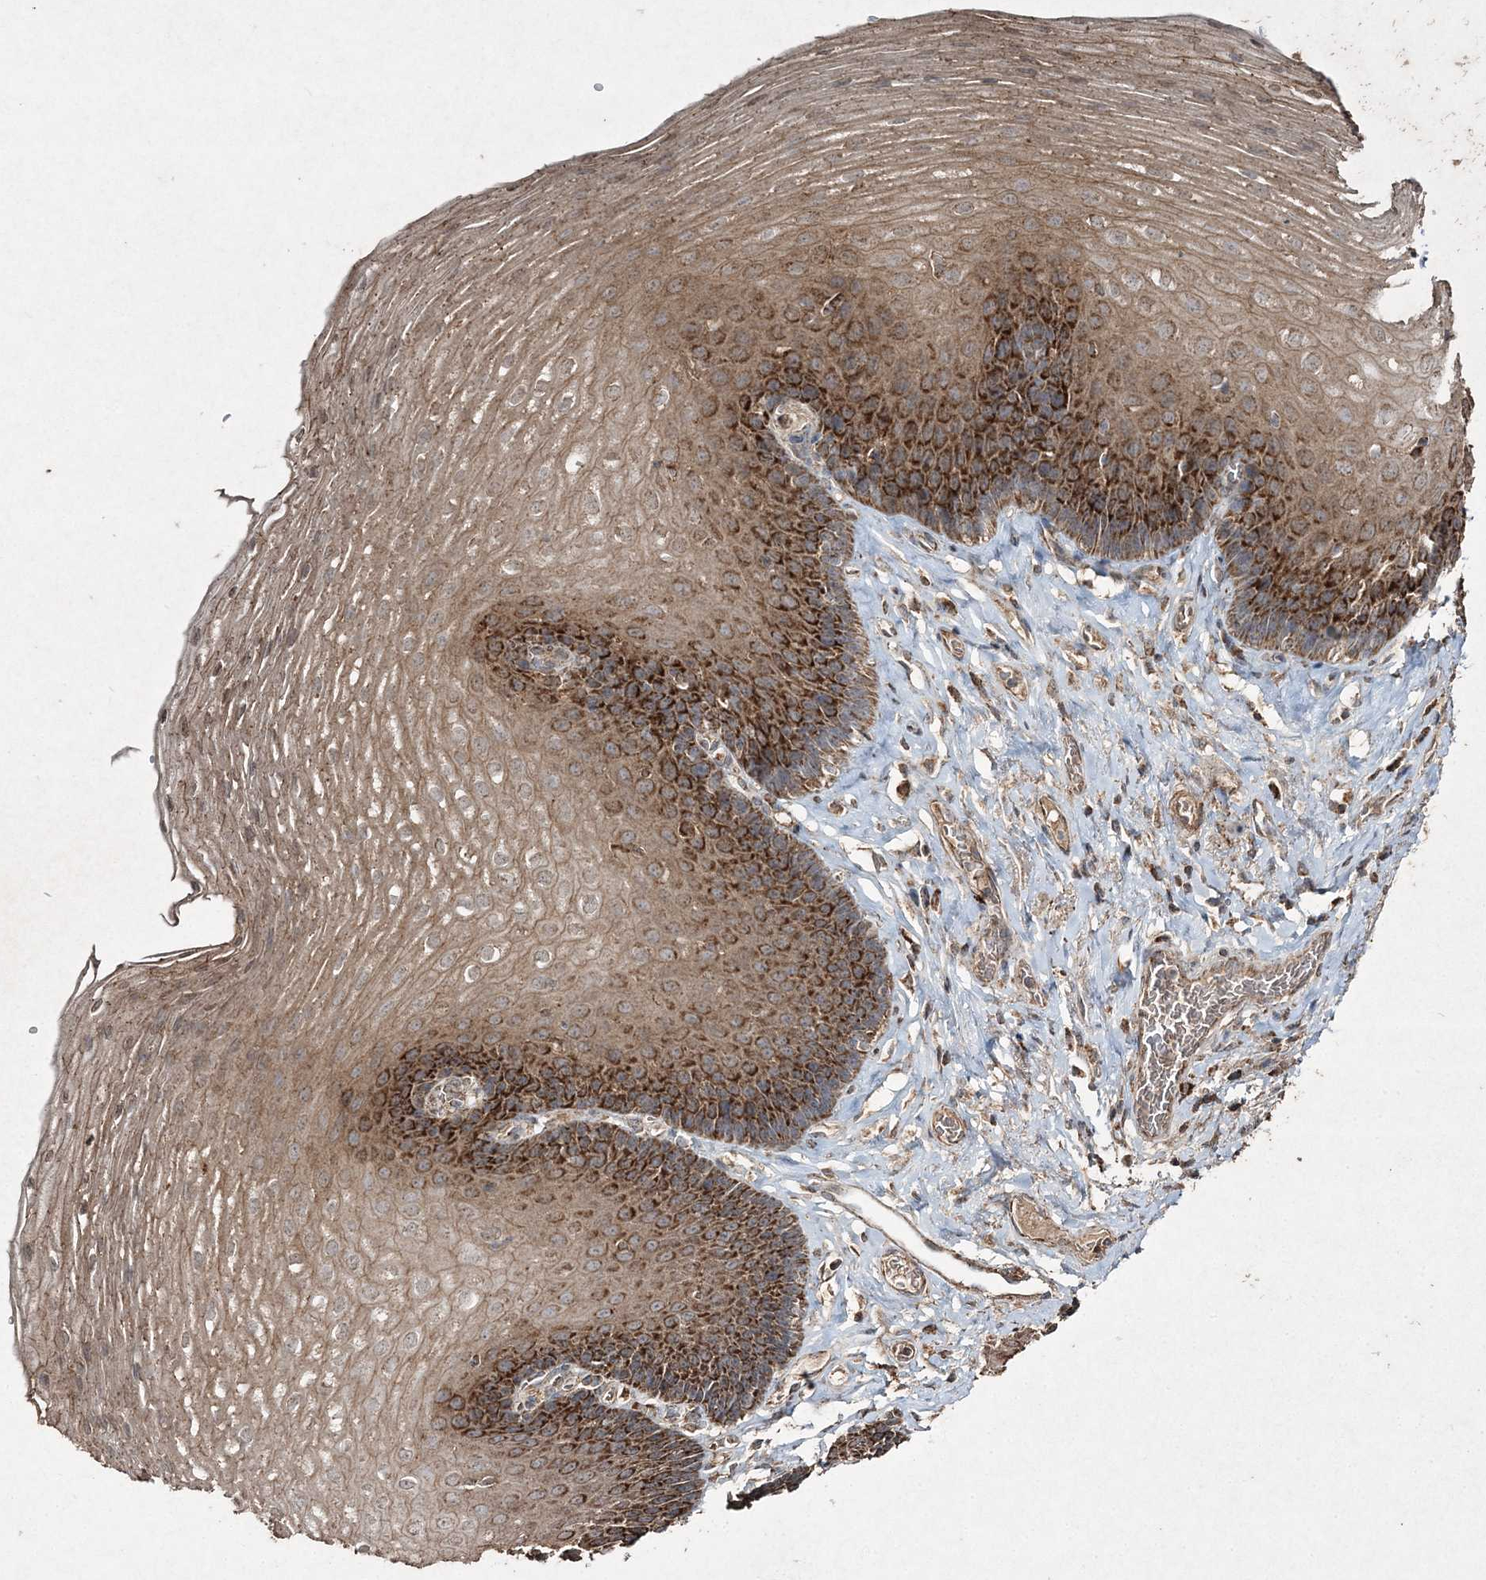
{"staining": {"intensity": "strong", "quantity": ">75%", "location": "cytoplasmic/membranous"}, "tissue": "esophagus", "cell_type": "Squamous epithelial cells", "image_type": "normal", "snomed": [{"axis": "morphology", "description": "Normal tissue, NOS"}, {"axis": "topography", "description": "Esophagus"}], "caption": "Protein positivity by IHC displays strong cytoplasmic/membranous staining in about >75% of squamous epithelial cells in normal esophagus.", "gene": "GRSF1", "patient": {"sex": "female", "age": 66}}